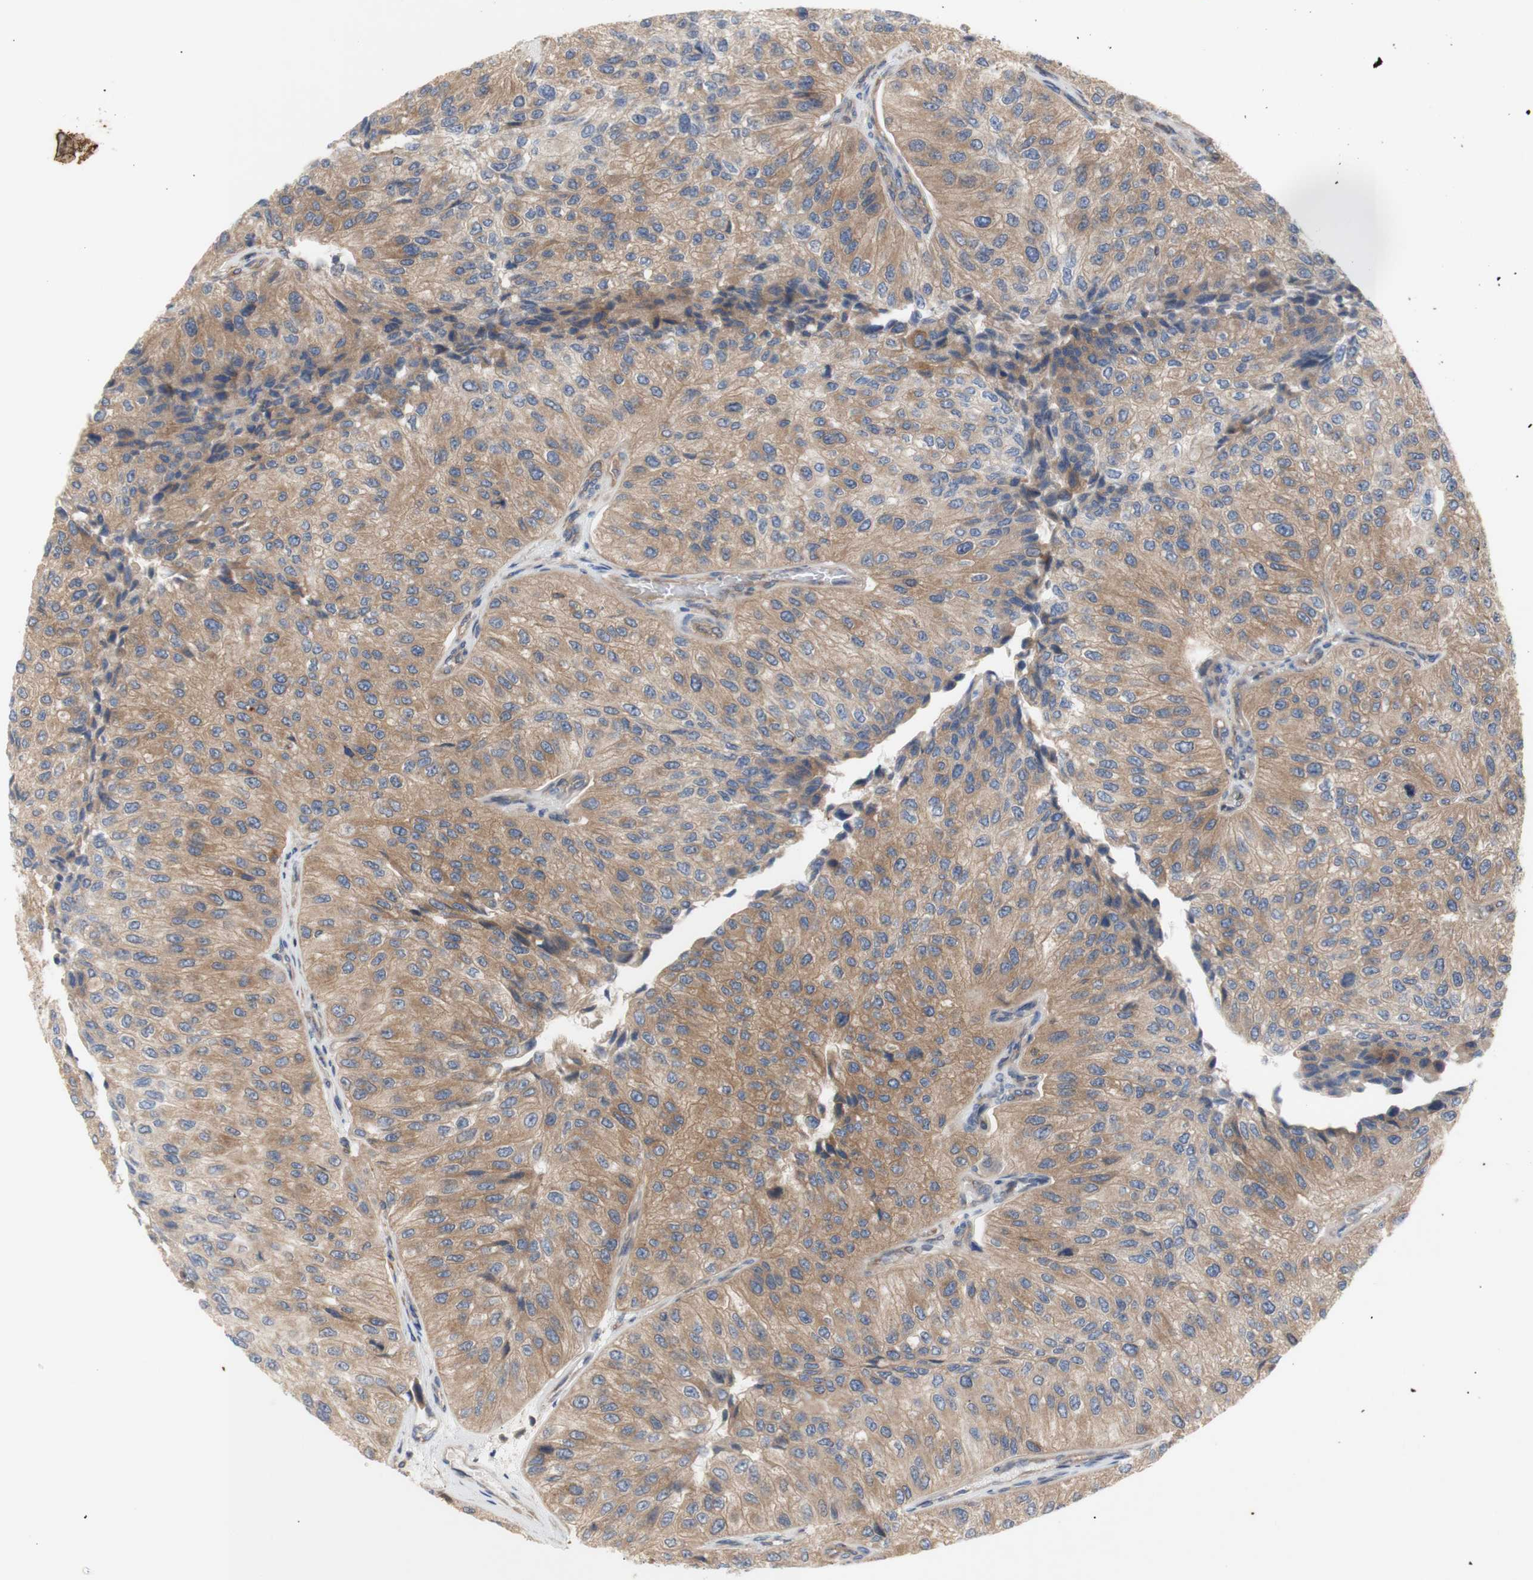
{"staining": {"intensity": "moderate", "quantity": ">75%", "location": "cytoplasmic/membranous"}, "tissue": "urothelial cancer", "cell_type": "Tumor cells", "image_type": "cancer", "snomed": [{"axis": "morphology", "description": "Urothelial carcinoma, High grade"}, {"axis": "topography", "description": "Kidney"}, {"axis": "topography", "description": "Urinary bladder"}], "caption": "Protein expression analysis of human urothelial carcinoma (high-grade) reveals moderate cytoplasmic/membranous staining in approximately >75% of tumor cells.", "gene": "IKBKG", "patient": {"sex": "male", "age": 77}}